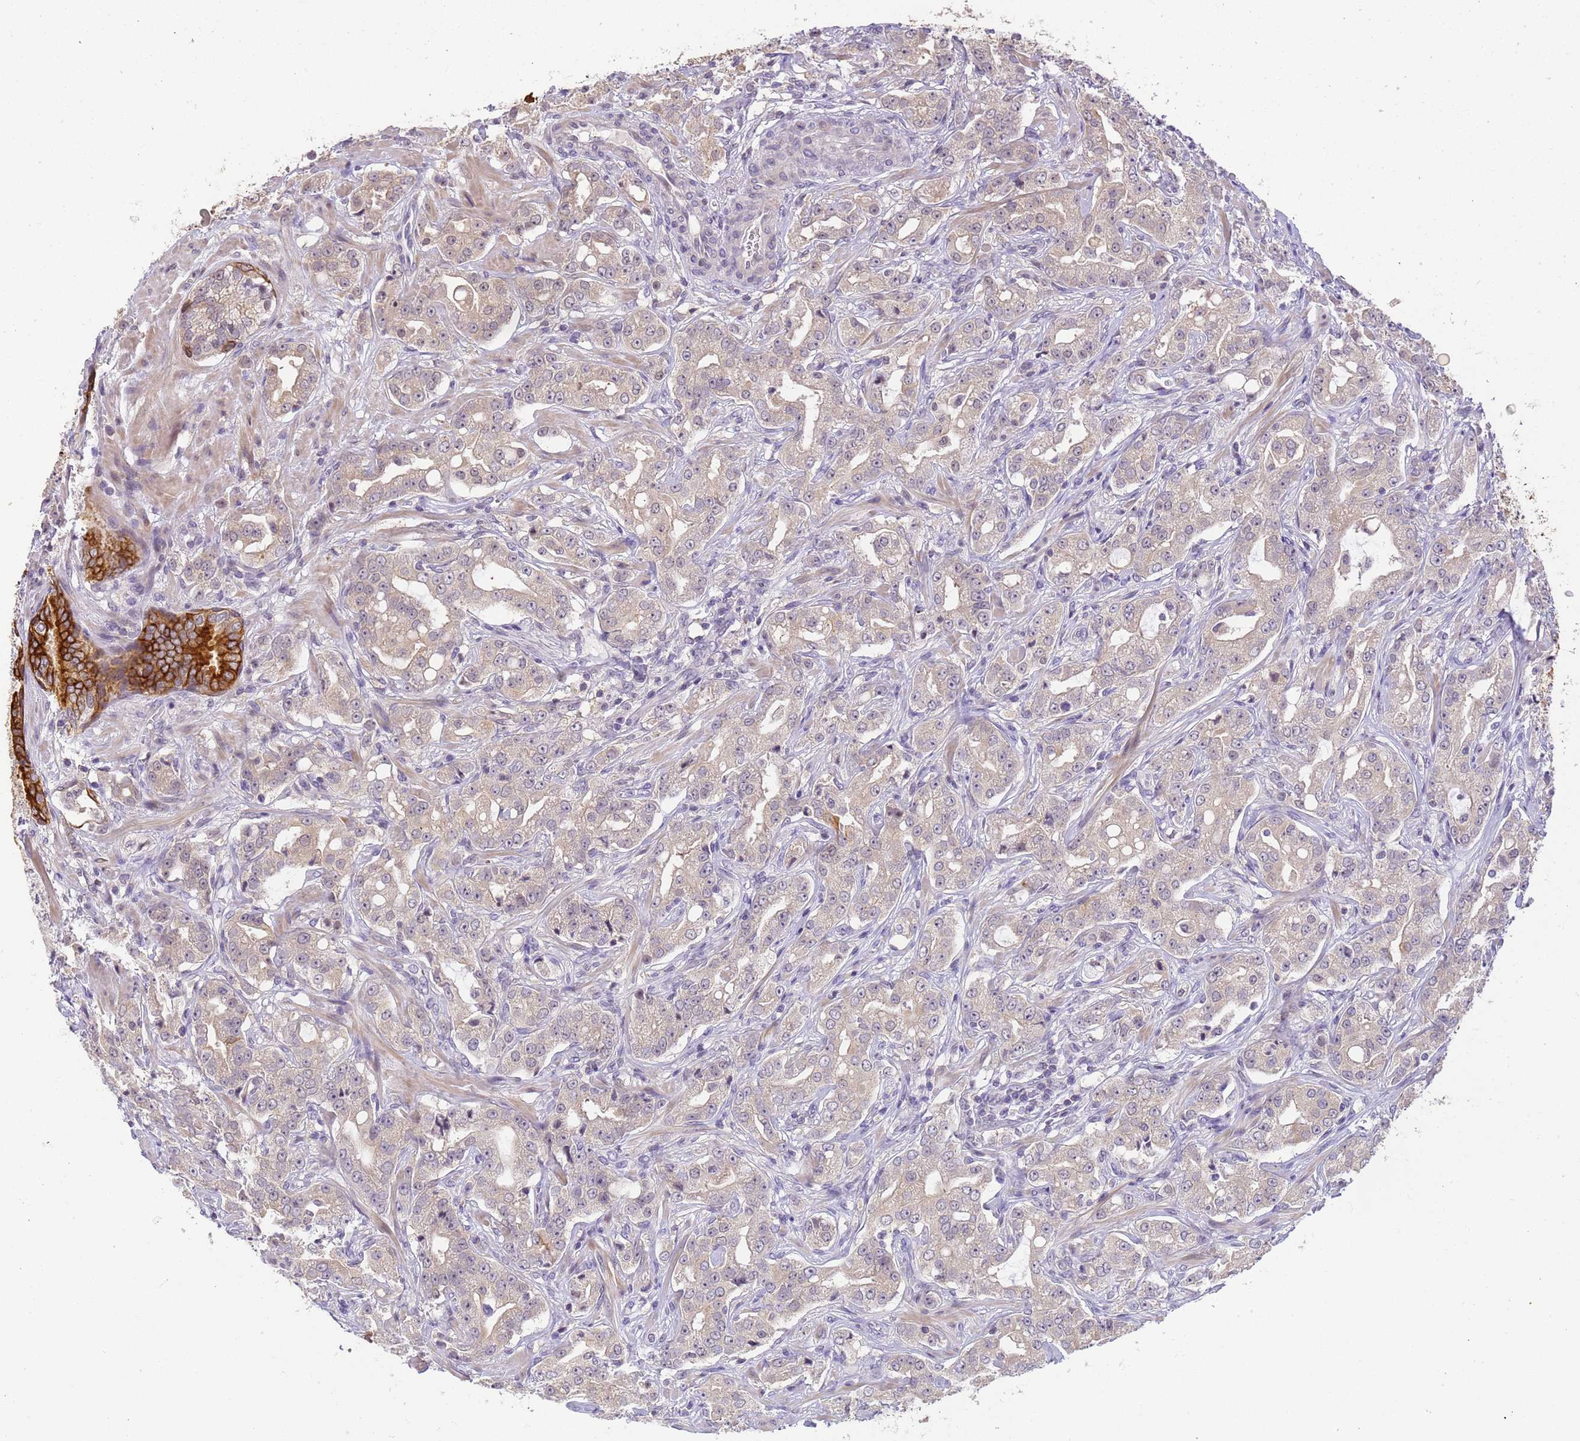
{"staining": {"intensity": "moderate", "quantity": "<25%", "location": "cytoplasmic/membranous"}, "tissue": "prostate cancer", "cell_type": "Tumor cells", "image_type": "cancer", "snomed": [{"axis": "morphology", "description": "Adenocarcinoma, High grade"}, {"axis": "topography", "description": "Prostate"}], "caption": "Prostate cancer (high-grade adenocarcinoma) stained with immunohistochemistry displays moderate cytoplasmic/membranous staining in about <25% of tumor cells.", "gene": "VWA3A", "patient": {"sex": "male", "age": 63}}